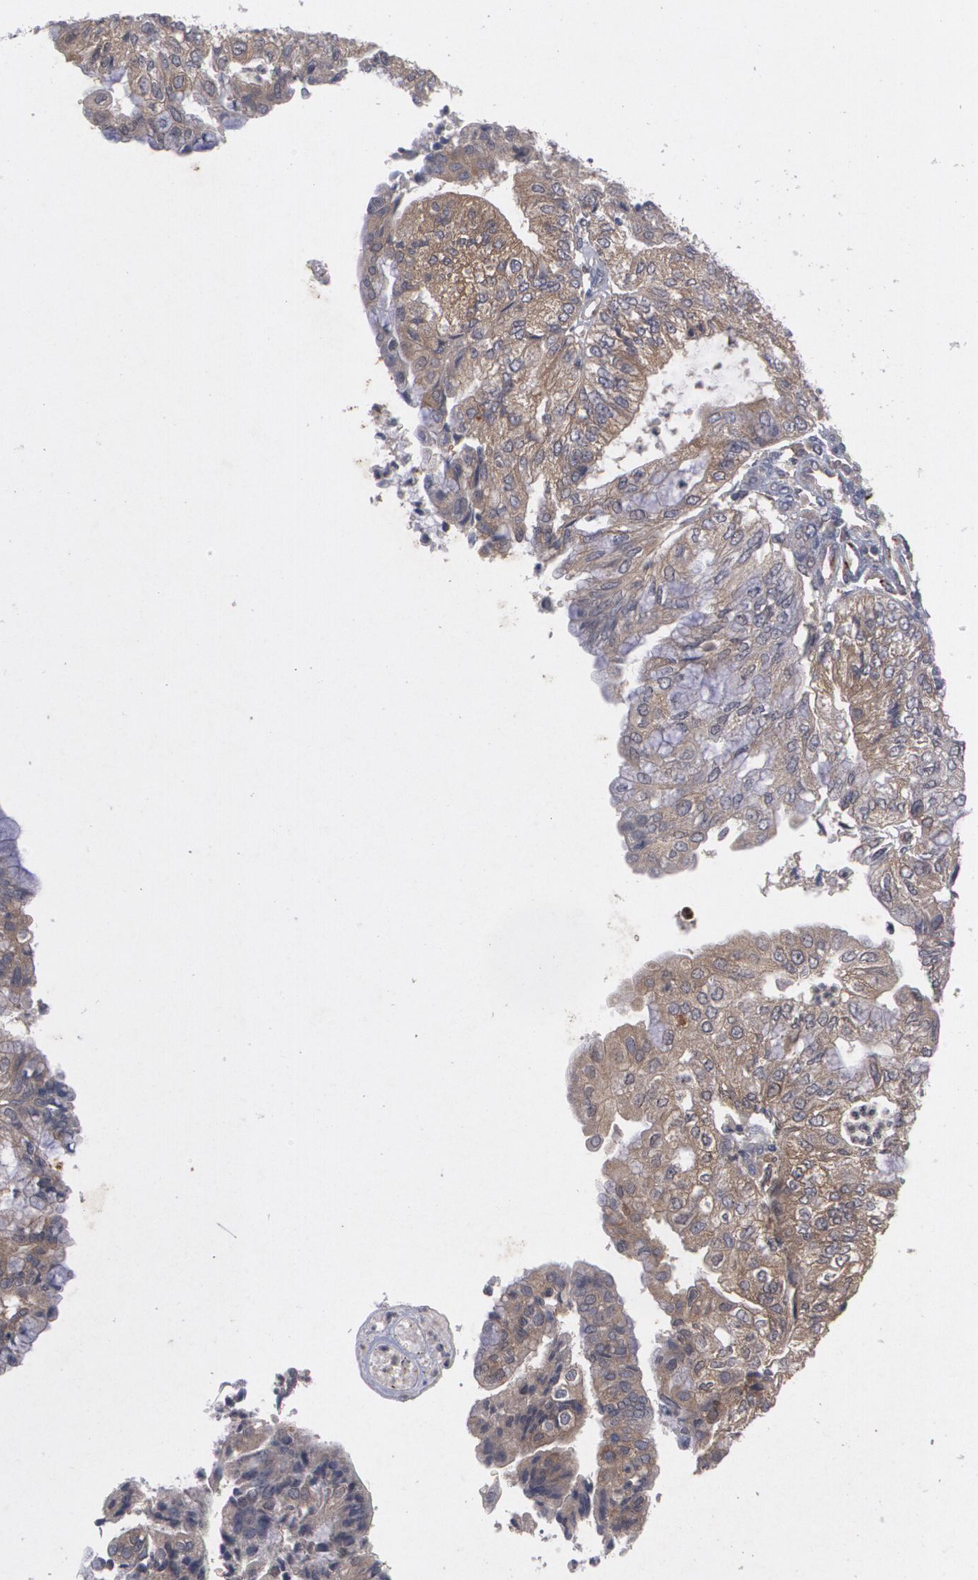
{"staining": {"intensity": "moderate", "quantity": ">75%", "location": "cytoplasmic/membranous"}, "tissue": "endometrial cancer", "cell_type": "Tumor cells", "image_type": "cancer", "snomed": [{"axis": "morphology", "description": "Adenocarcinoma, NOS"}, {"axis": "topography", "description": "Endometrium"}], "caption": "Endometrial cancer (adenocarcinoma) was stained to show a protein in brown. There is medium levels of moderate cytoplasmic/membranous positivity in approximately >75% of tumor cells. Nuclei are stained in blue.", "gene": "HTT", "patient": {"sex": "female", "age": 59}}